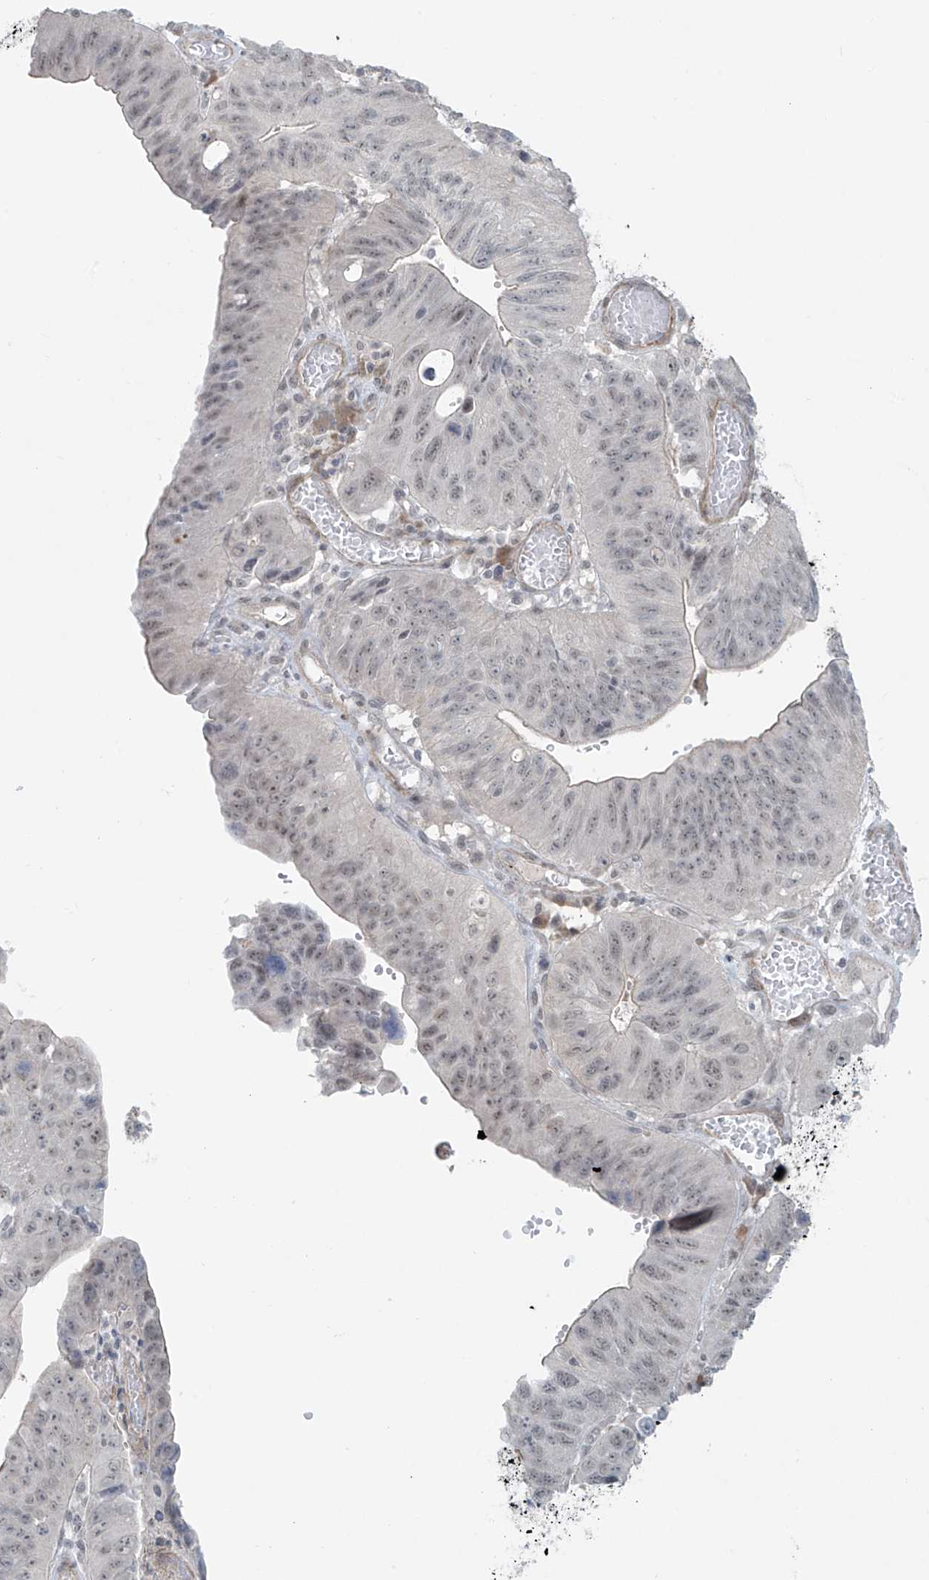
{"staining": {"intensity": "weak", "quantity": "25%-75%", "location": "nuclear"}, "tissue": "stomach cancer", "cell_type": "Tumor cells", "image_type": "cancer", "snomed": [{"axis": "morphology", "description": "Adenocarcinoma, NOS"}, {"axis": "topography", "description": "Stomach"}], "caption": "Weak nuclear positivity for a protein is seen in approximately 25%-75% of tumor cells of stomach cancer (adenocarcinoma) using IHC.", "gene": "RASGEF1A", "patient": {"sex": "male", "age": 59}}